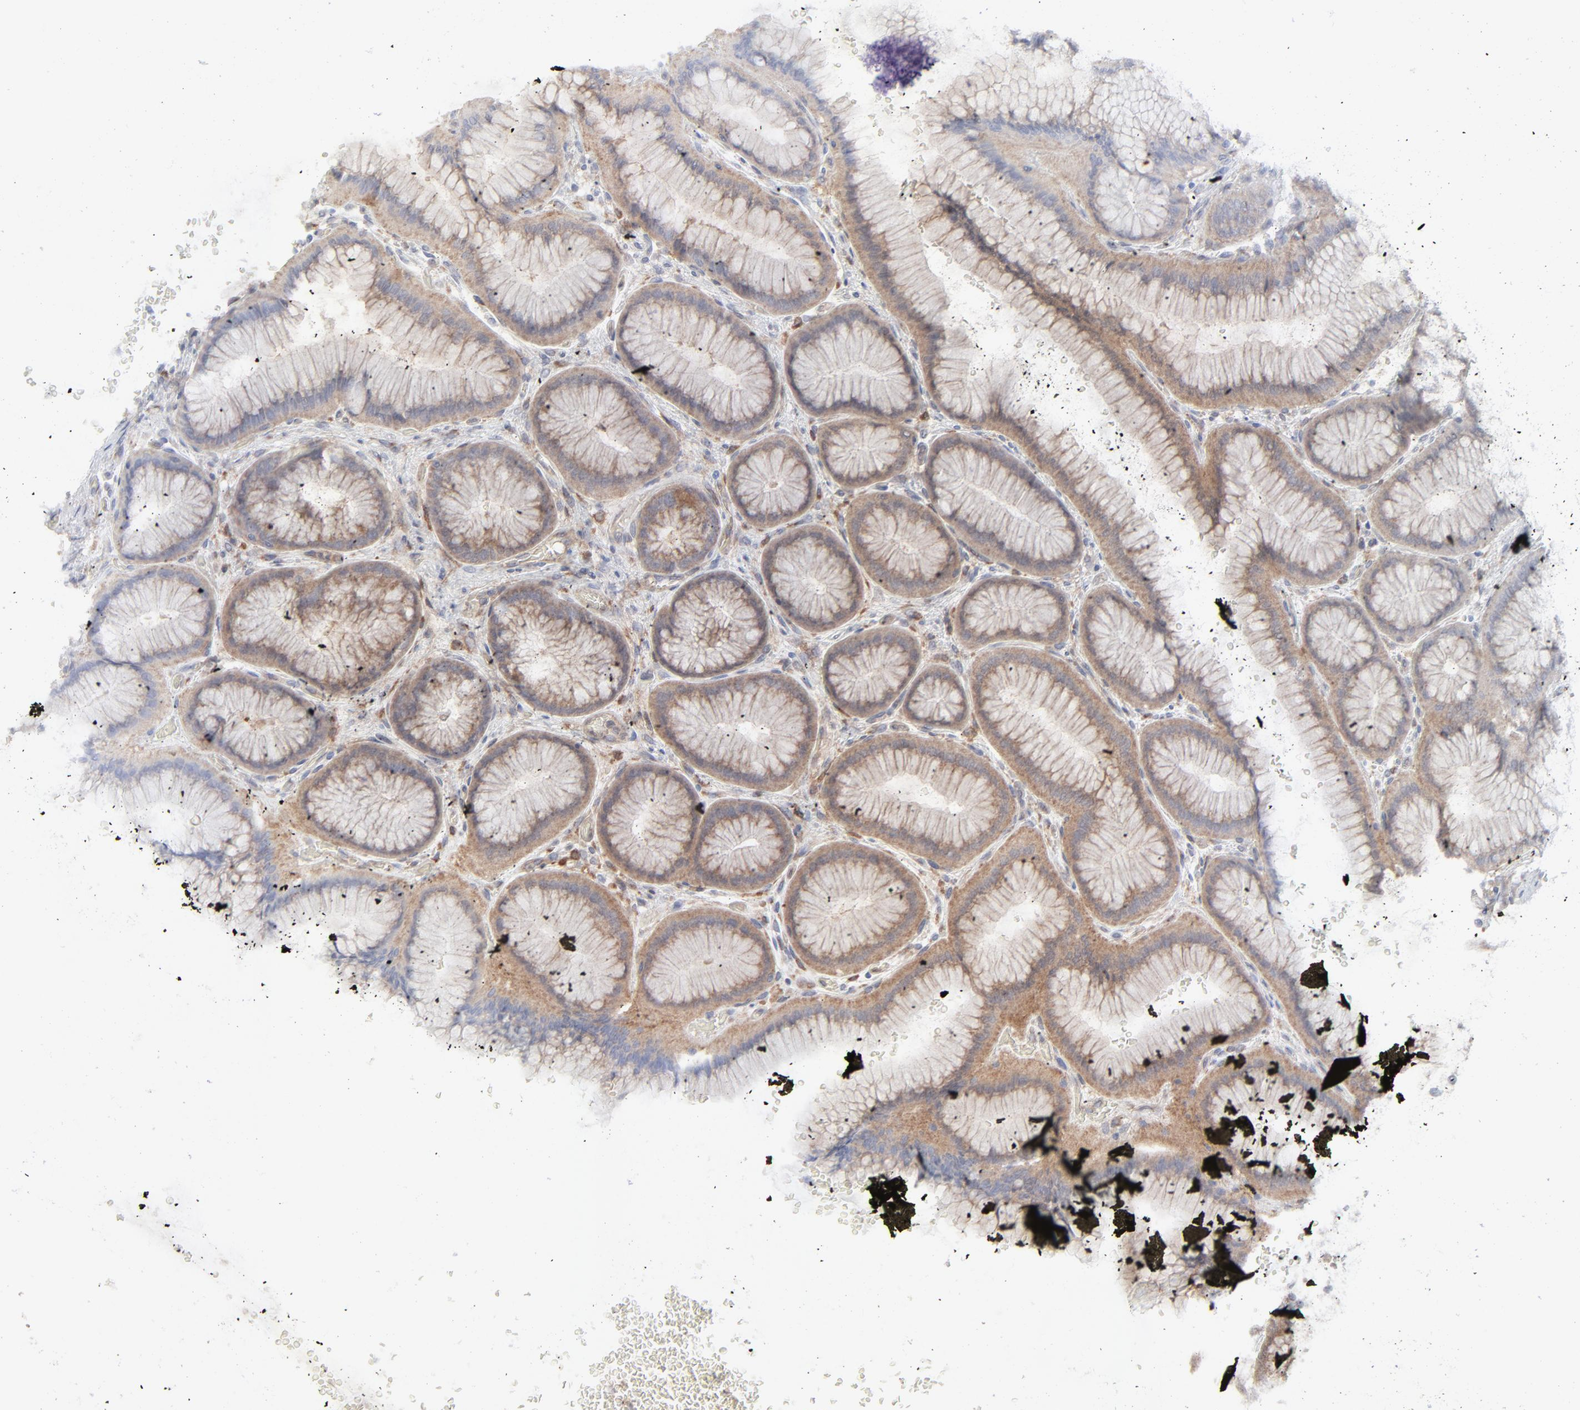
{"staining": {"intensity": "moderate", "quantity": ">75%", "location": "cytoplasmic/membranous"}, "tissue": "stomach", "cell_type": "Glandular cells", "image_type": "normal", "snomed": [{"axis": "morphology", "description": "Normal tissue, NOS"}, {"axis": "morphology", "description": "Adenocarcinoma, NOS"}, {"axis": "topography", "description": "Stomach"}, {"axis": "topography", "description": "Stomach, lower"}], "caption": "This image demonstrates benign stomach stained with immunohistochemistry (IHC) to label a protein in brown. The cytoplasmic/membranous of glandular cells show moderate positivity for the protein. Nuclei are counter-stained blue.", "gene": "RAB5C", "patient": {"sex": "female", "age": 65}}